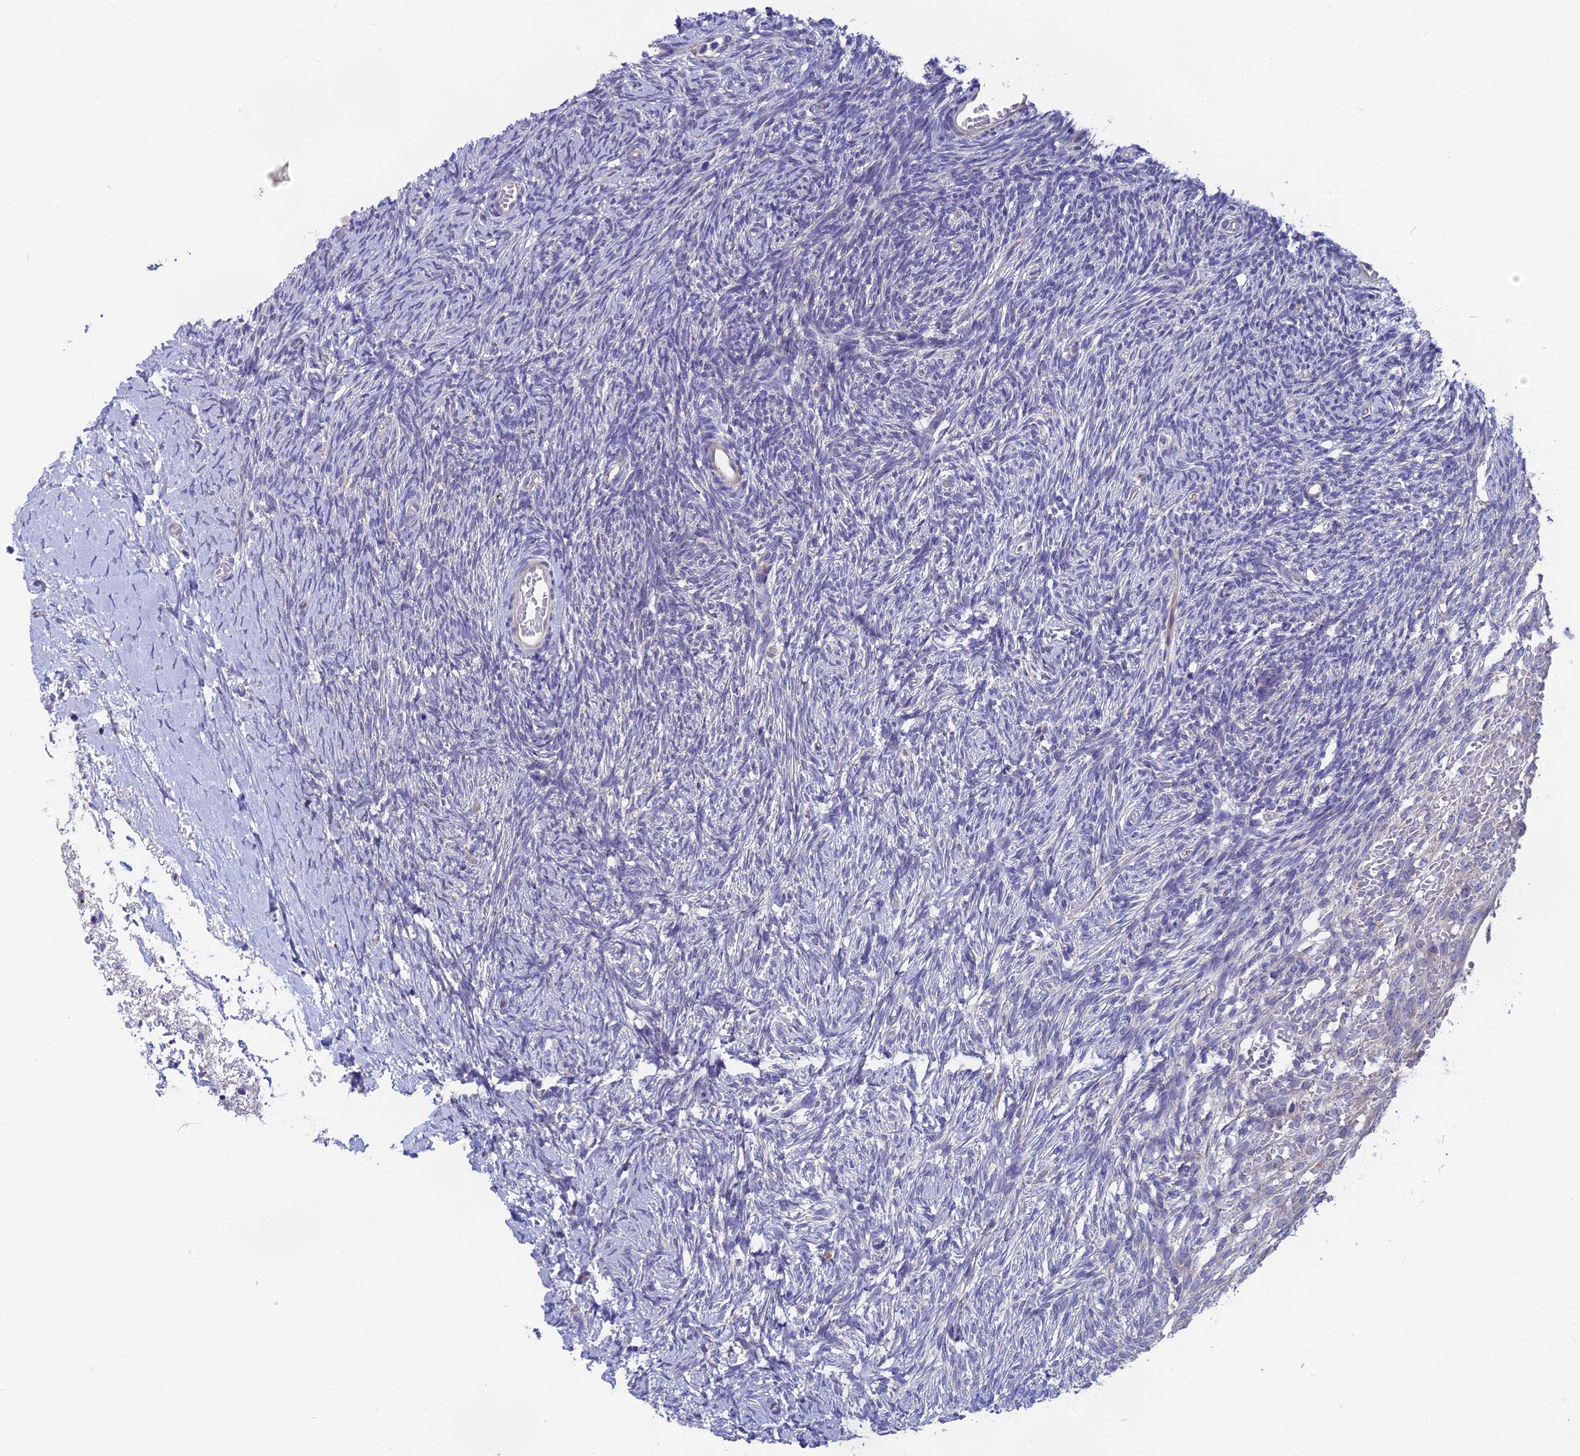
{"staining": {"intensity": "negative", "quantity": "none", "location": "none"}, "tissue": "ovary", "cell_type": "Follicle cells", "image_type": "normal", "snomed": [{"axis": "morphology", "description": "Normal tissue, NOS"}, {"axis": "topography", "description": "Ovary"}], "caption": "Immunohistochemistry (IHC) of unremarkable human ovary displays no expression in follicle cells. (Stains: DAB (3,3'-diaminobenzidine) immunohistochemistry (IHC) with hematoxylin counter stain, Microscopy: brightfield microscopy at high magnification).", "gene": "TENT4B", "patient": {"sex": "female", "age": 39}}